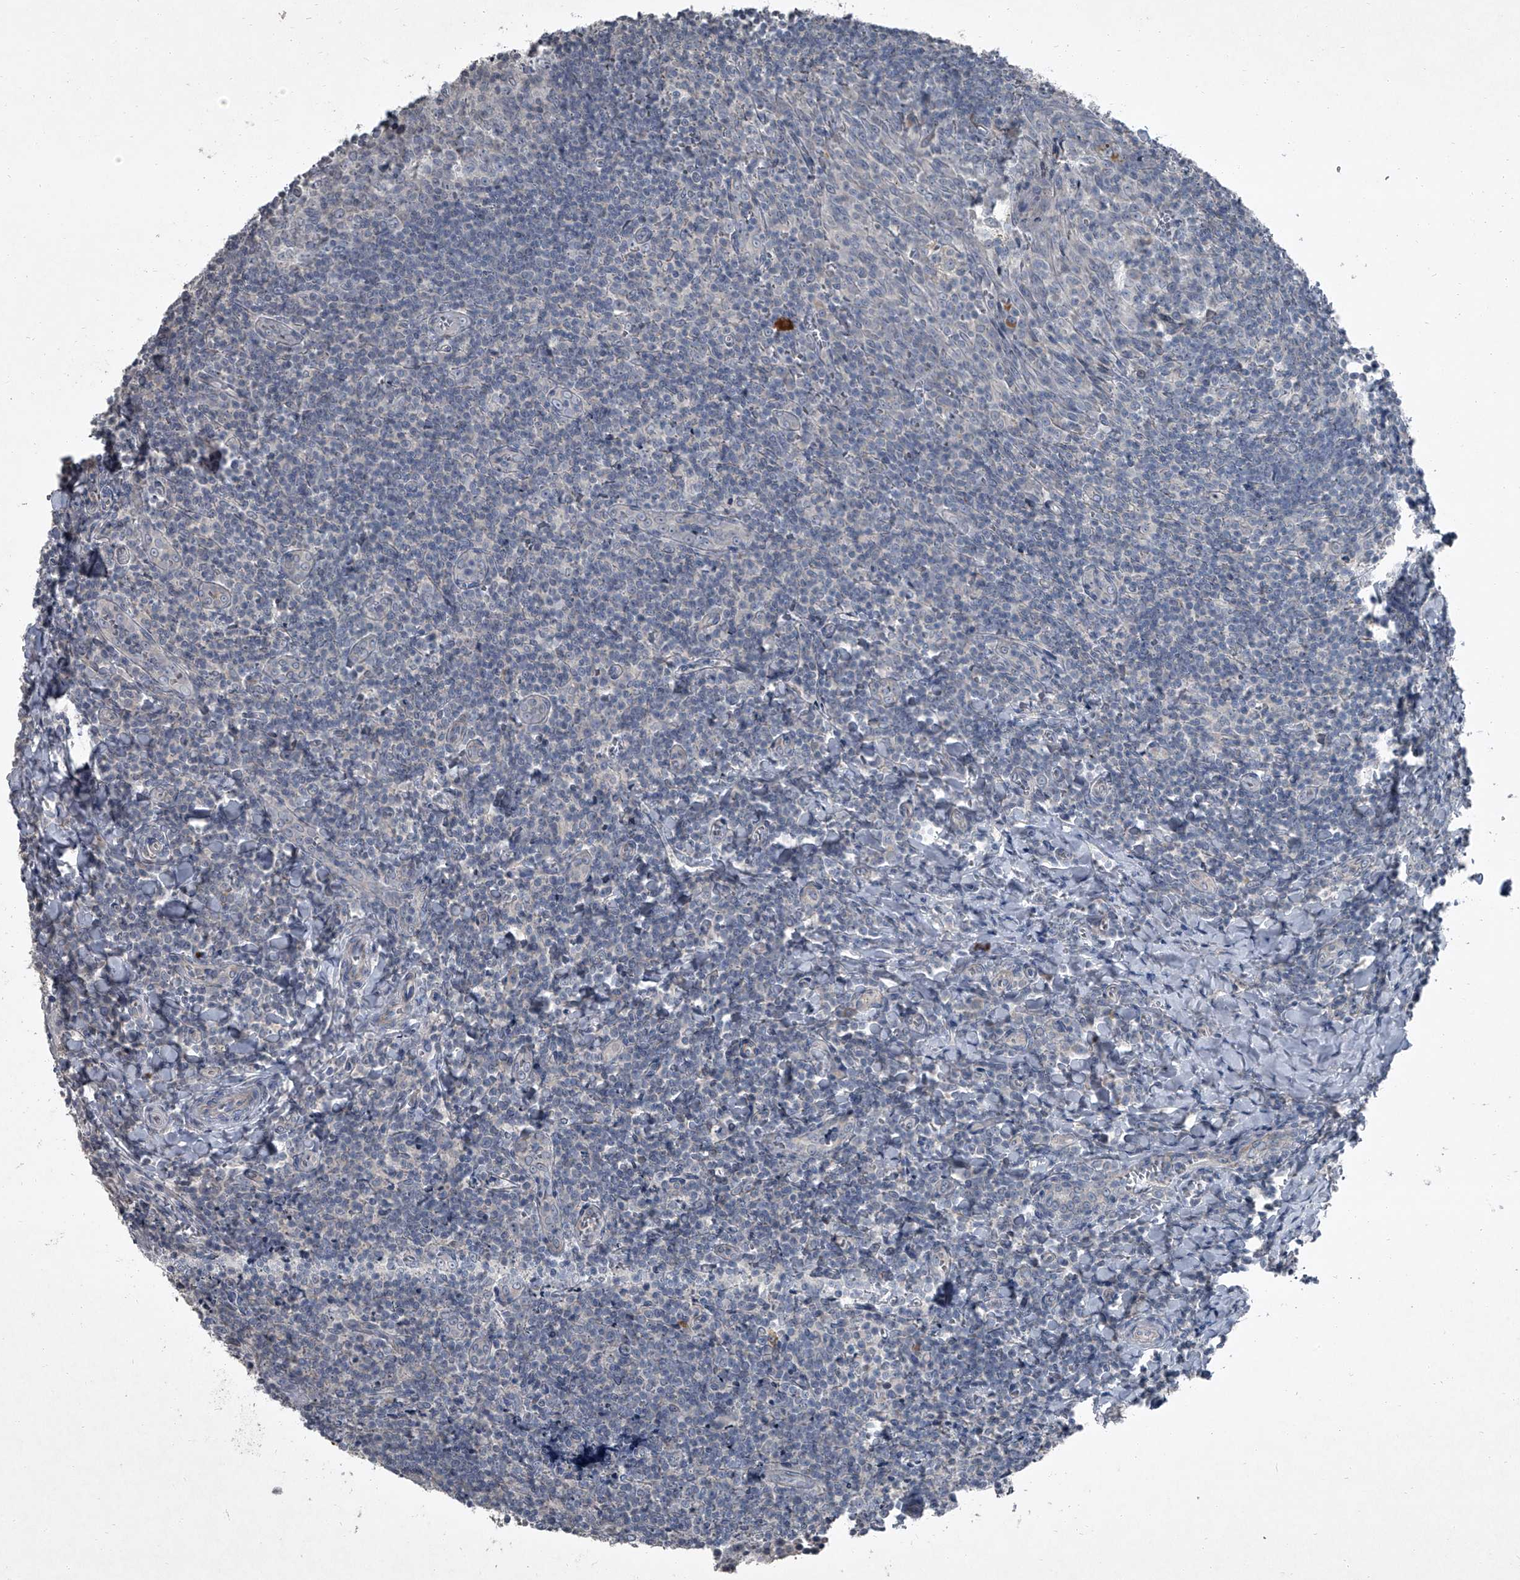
{"staining": {"intensity": "negative", "quantity": "none", "location": "none"}, "tissue": "tonsil", "cell_type": "Germinal center cells", "image_type": "normal", "snomed": [{"axis": "morphology", "description": "Normal tissue, NOS"}, {"axis": "topography", "description": "Tonsil"}], "caption": "An immunohistochemistry image of normal tonsil is shown. There is no staining in germinal center cells of tonsil. The staining is performed using DAB (3,3'-diaminobenzidine) brown chromogen with nuclei counter-stained in using hematoxylin.", "gene": "HEPHL1", "patient": {"sex": "male", "age": 27}}